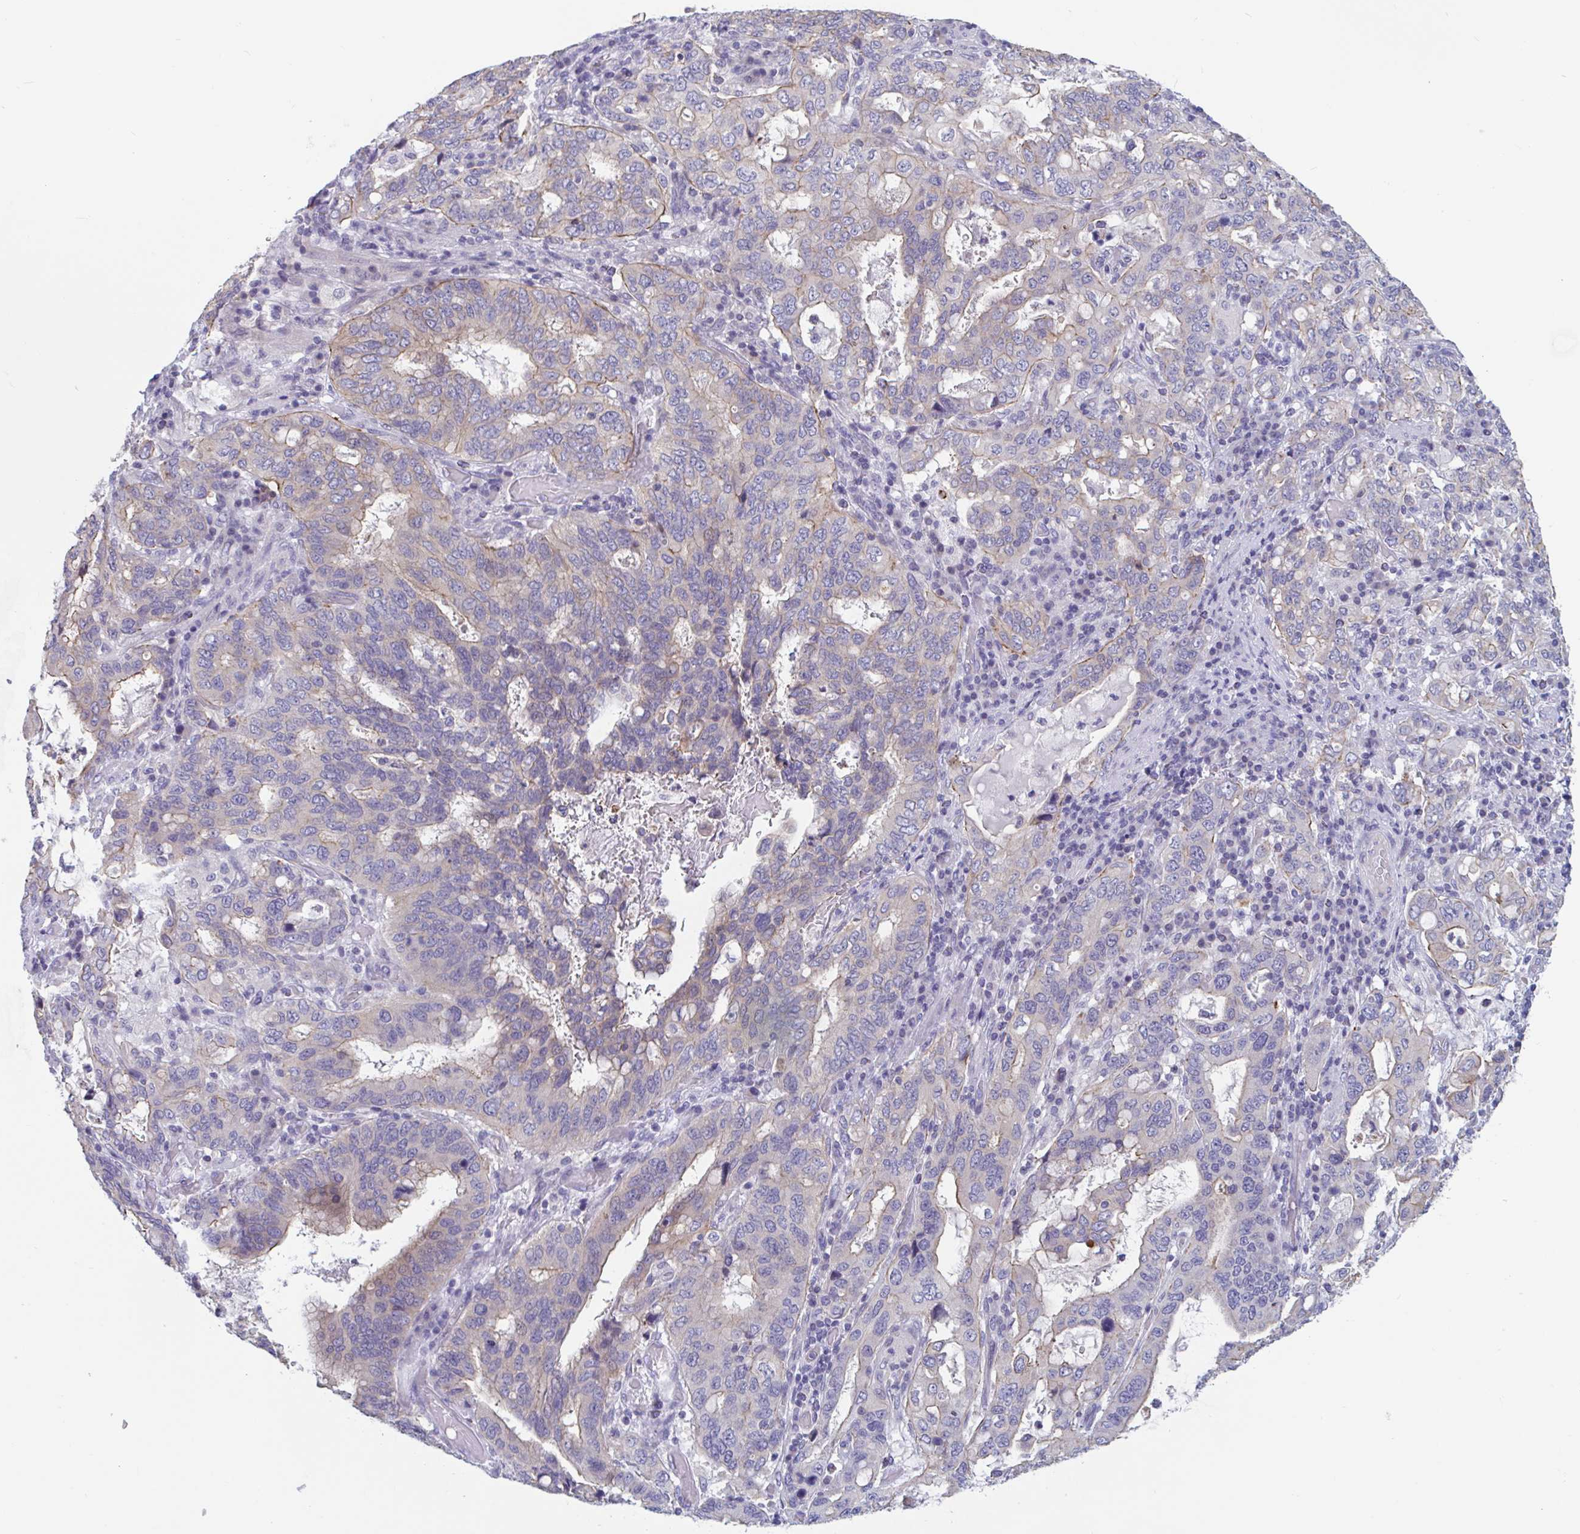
{"staining": {"intensity": "weak", "quantity": "<25%", "location": "cytoplasmic/membranous"}, "tissue": "stomach cancer", "cell_type": "Tumor cells", "image_type": "cancer", "snomed": [{"axis": "morphology", "description": "Adenocarcinoma, NOS"}, {"axis": "topography", "description": "Stomach, upper"}, {"axis": "topography", "description": "Stomach"}], "caption": "Immunohistochemistry image of stomach cancer (adenocarcinoma) stained for a protein (brown), which reveals no expression in tumor cells.", "gene": "UNKL", "patient": {"sex": "male", "age": 62}}